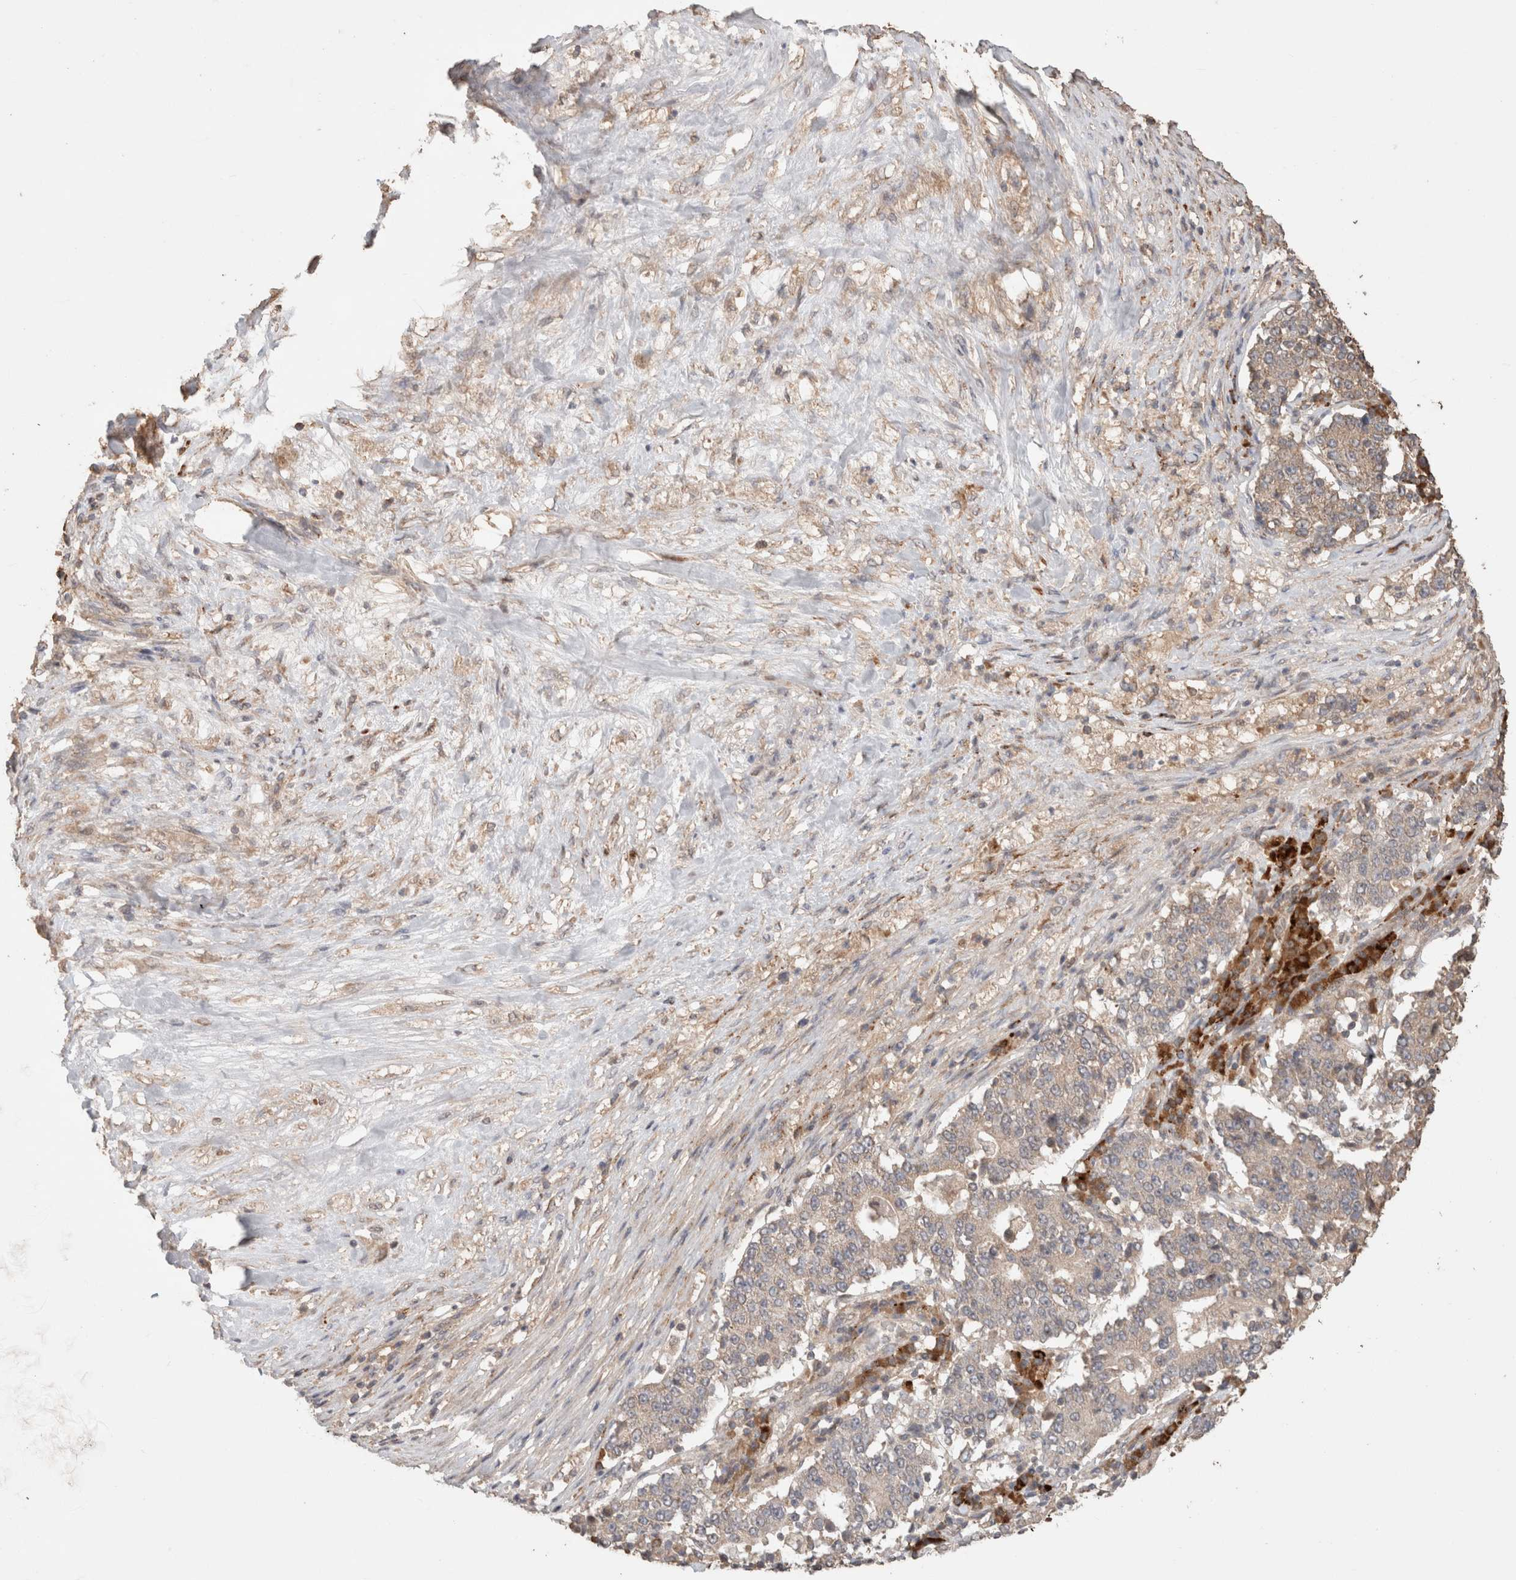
{"staining": {"intensity": "weak", "quantity": "25%-75%", "location": "cytoplasmic/membranous"}, "tissue": "stomach cancer", "cell_type": "Tumor cells", "image_type": "cancer", "snomed": [{"axis": "morphology", "description": "Adenocarcinoma, NOS"}, {"axis": "topography", "description": "Stomach"}], "caption": "Protein staining exhibits weak cytoplasmic/membranous expression in approximately 25%-75% of tumor cells in stomach cancer.", "gene": "HROB", "patient": {"sex": "male", "age": 59}}